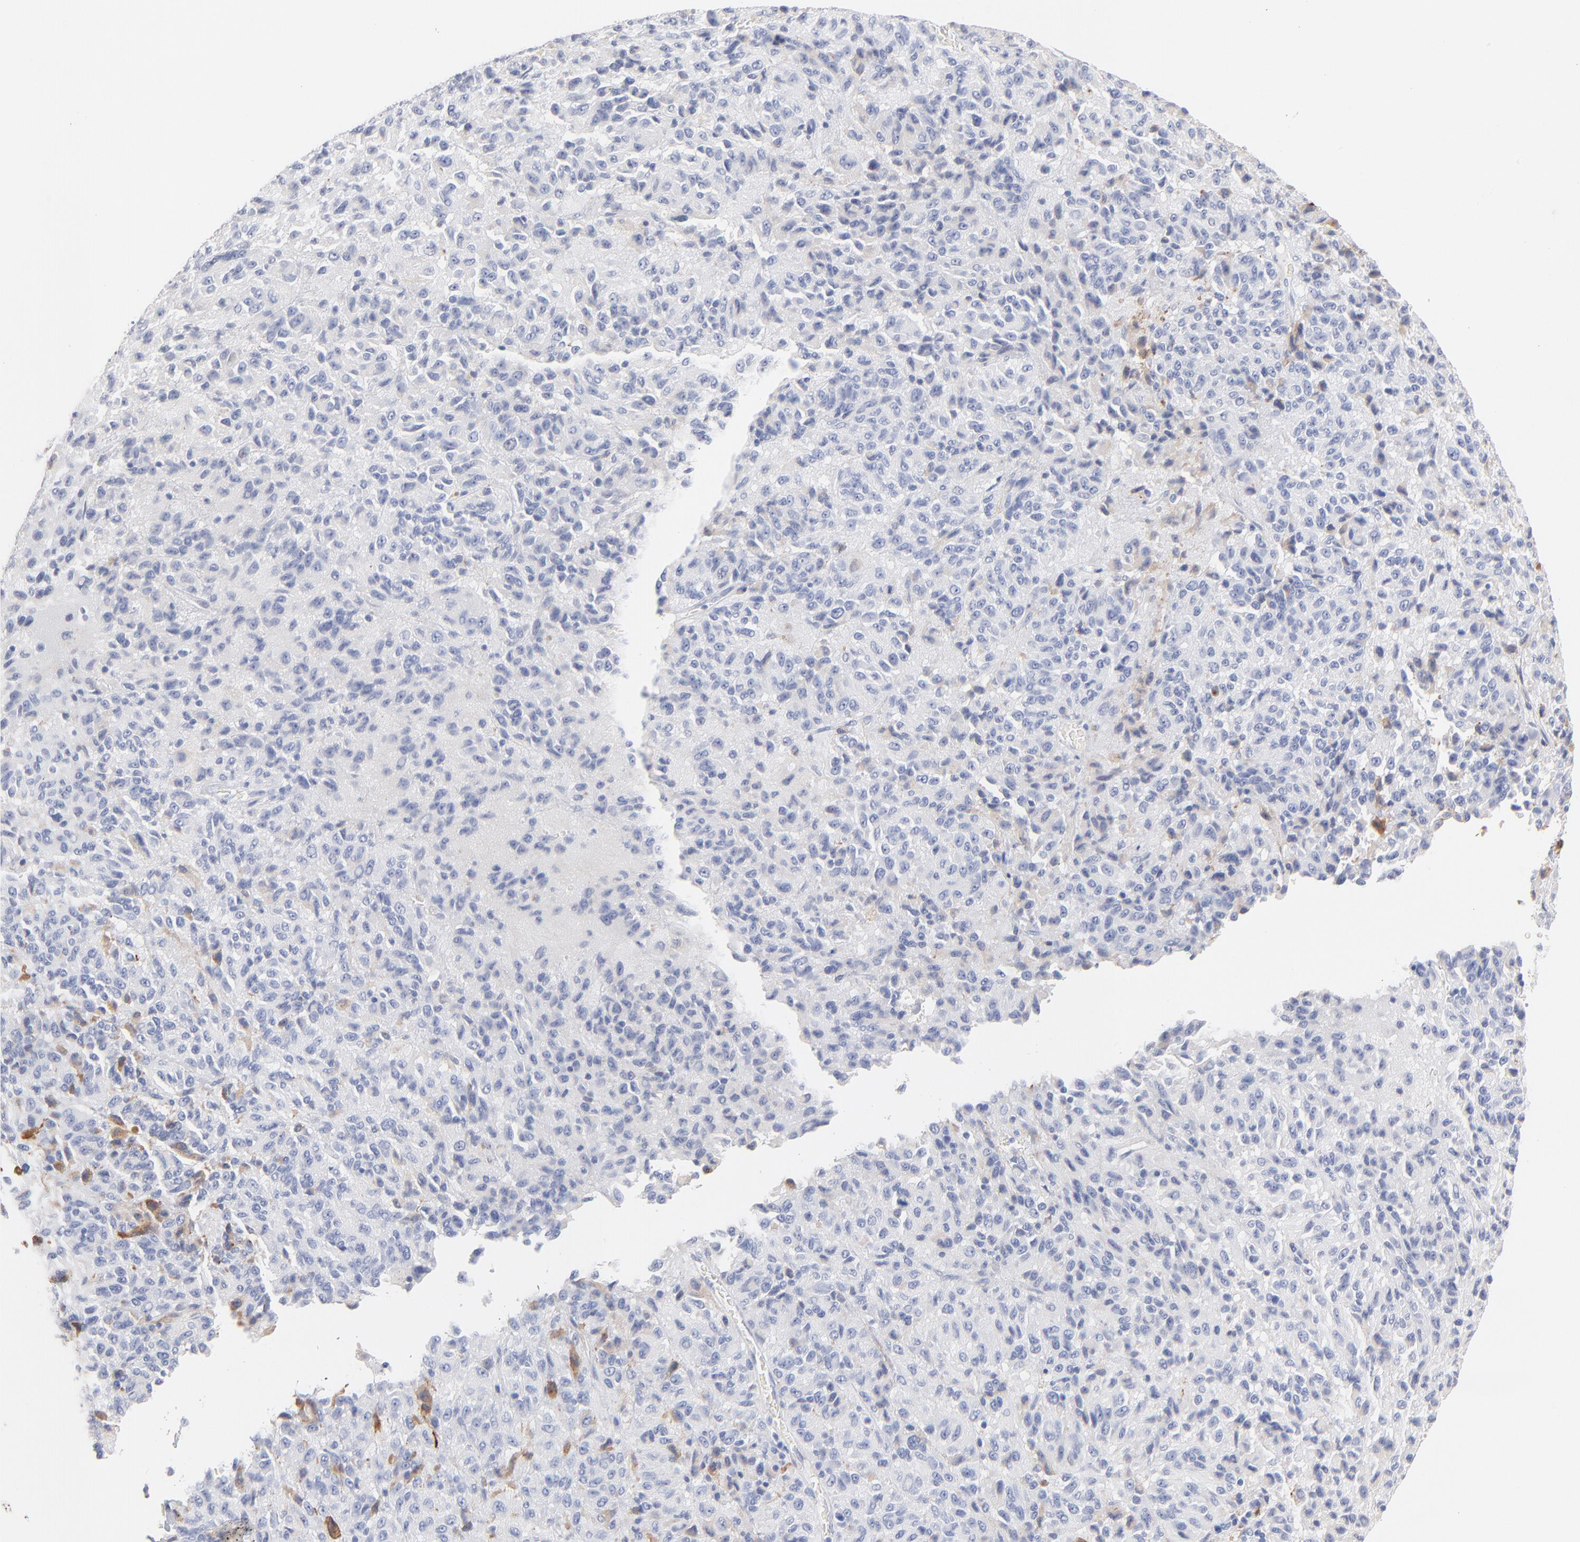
{"staining": {"intensity": "negative", "quantity": "none", "location": "none"}, "tissue": "melanoma", "cell_type": "Tumor cells", "image_type": "cancer", "snomed": [{"axis": "morphology", "description": "Malignant melanoma, Metastatic site"}, {"axis": "topography", "description": "Lung"}], "caption": "DAB (3,3'-diaminobenzidine) immunohistochemical staining of human melanoma demonstrates no significant staining in tumor cells.", "gene": "APOH", "patient": {"sex": "male", "age": 64}}